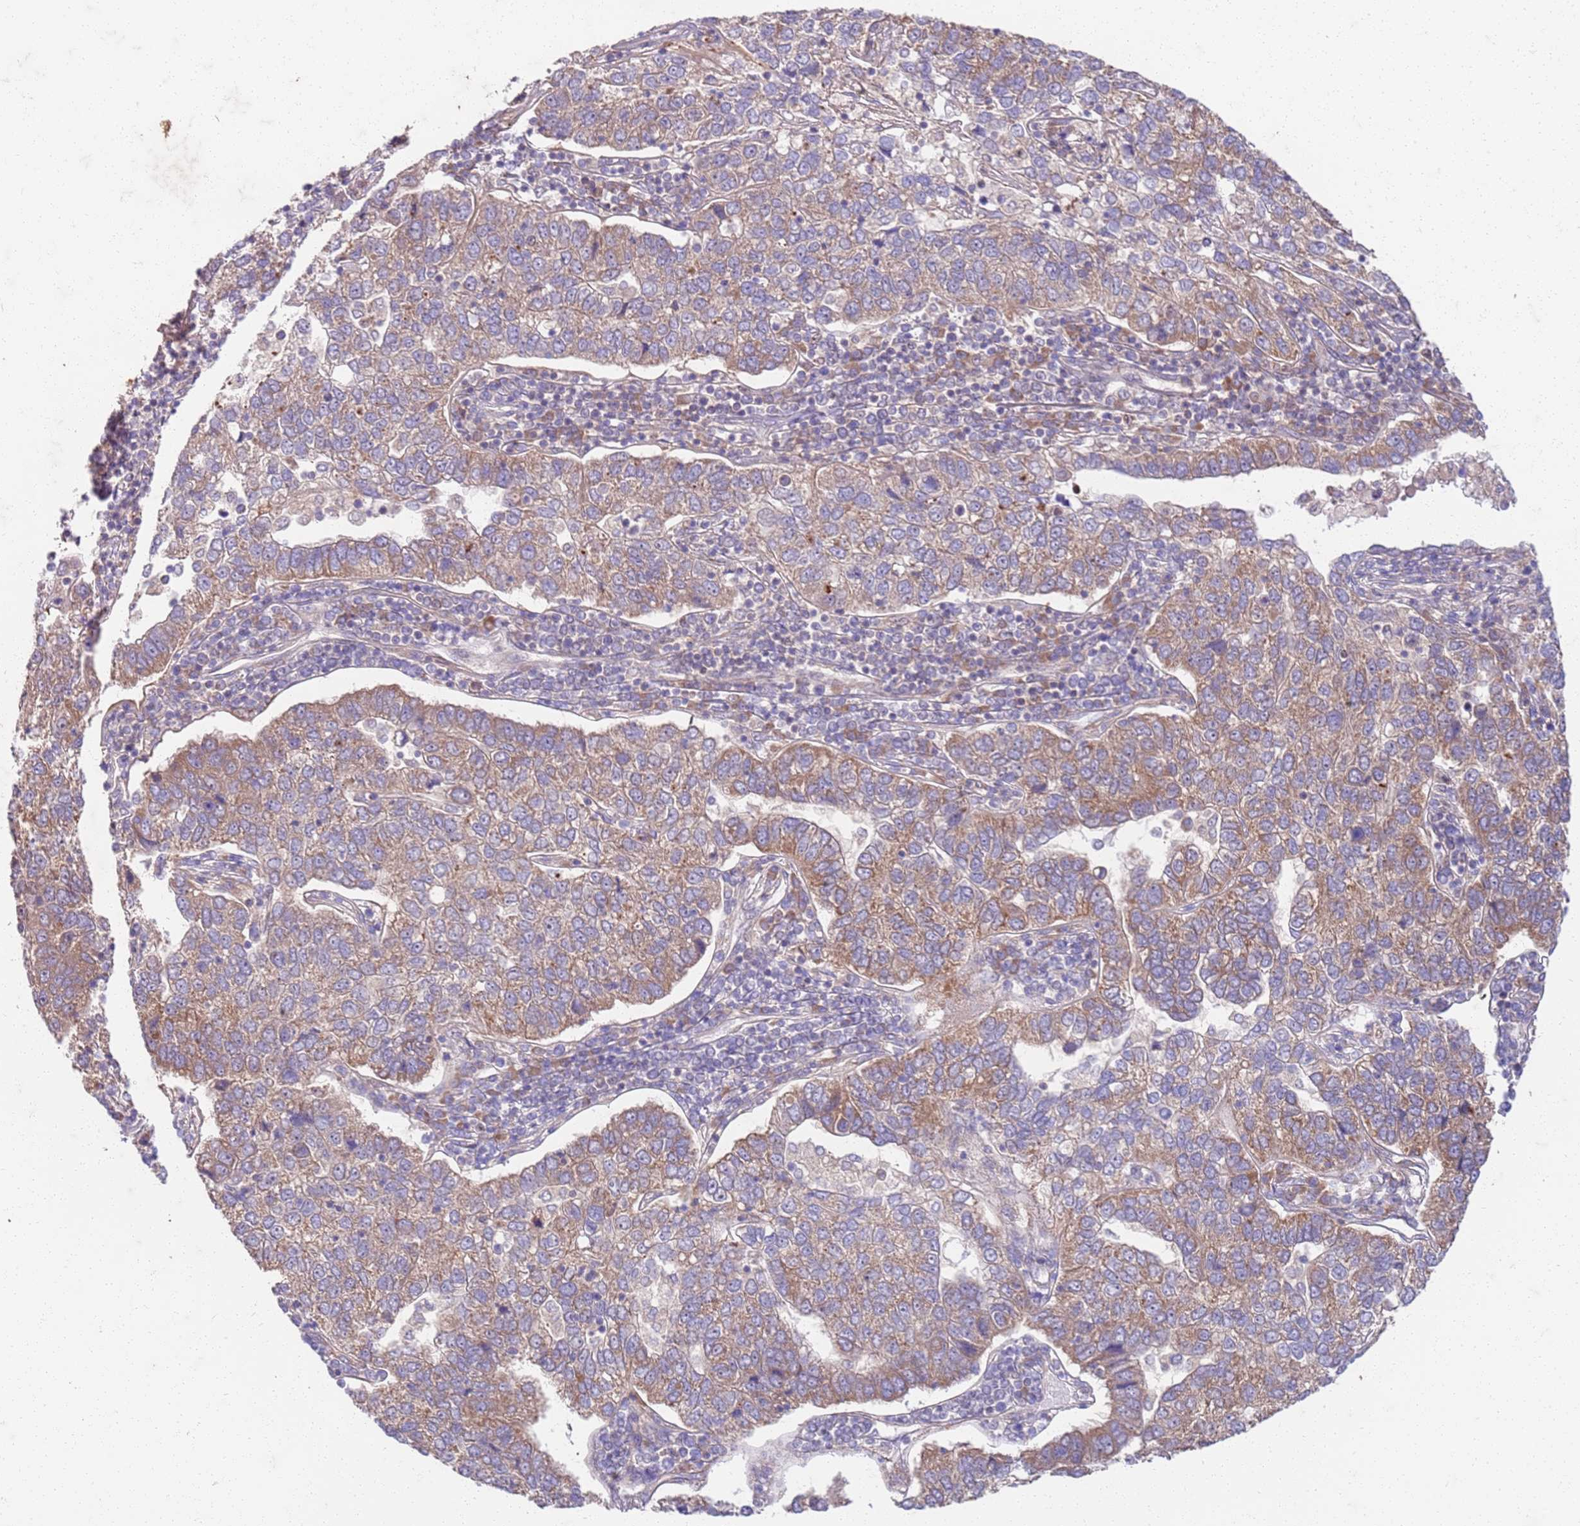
{"staining": {"intensity": "moderate", "quantity": "25%-75%", "location": "cytoplasmic/membranous"}, "tissue": "pancreatic cancer", "cell_type": "Tumor cells", "image_type": "cancer", "snomed": [{"axis": "morphology", "description": "Adenocarcinoma, NOS"}, {"axis": "topography", "description": "Pancreas"}], "caption": "This is a micrograph of immunohistochemistry staining of pancreatic cancer, which shows moderate expression in the cytoplasmic/membranous of tumor cells.", "gene": "OSBP", "patient": {"sex": "female", "age": 61}}